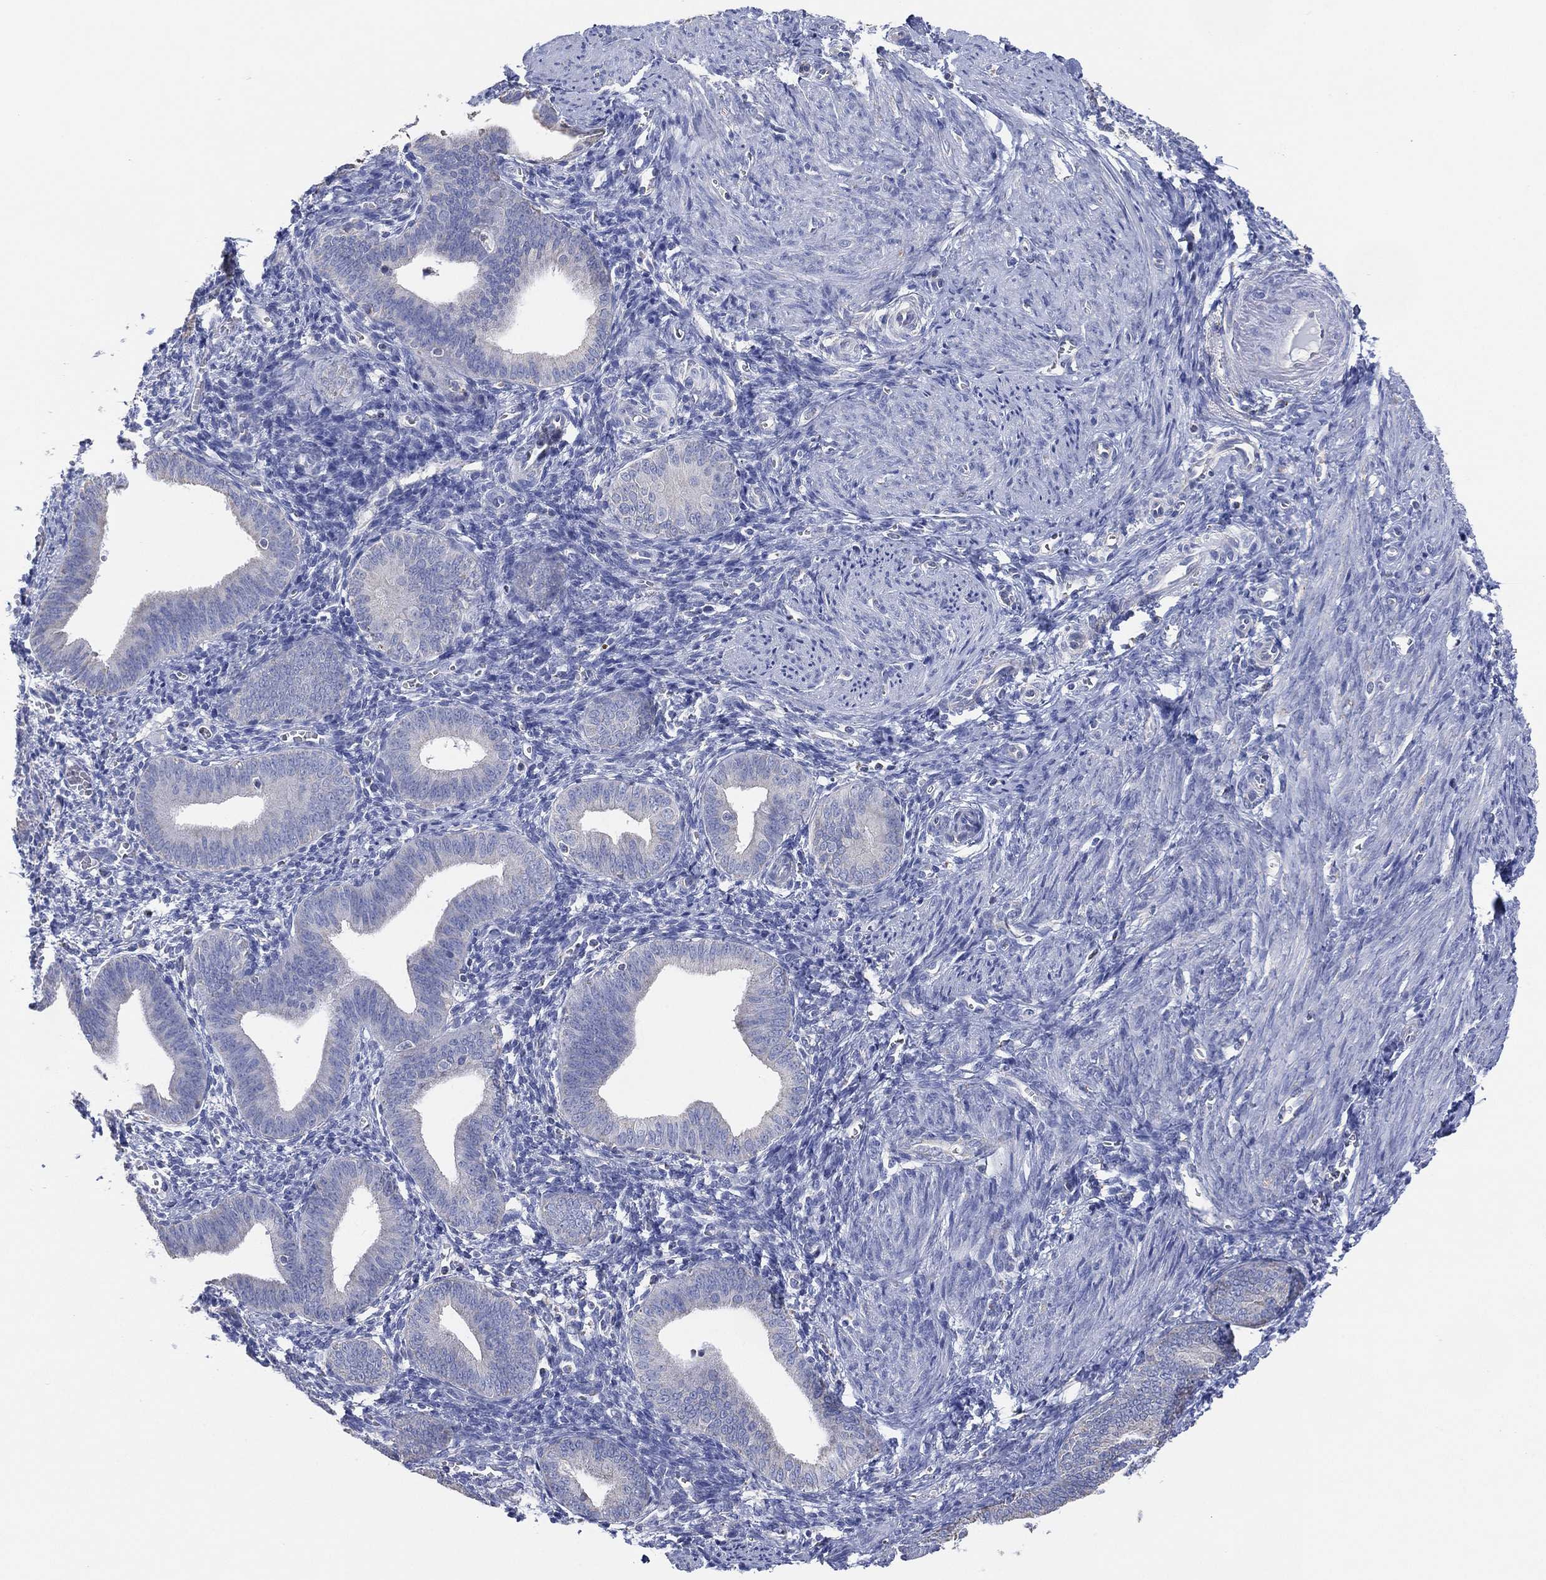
{"staining": {"intensity": "negative", "quantity": "none", "location": "none"}, "tissue": "endometrium", "cell_type": "Cells in endometrial stroma", "image_type": "normal", "snomed": [{"axis": "morphology", "description": "Normal tissue, NOS"}, {"axis": "topography", "description": "Endometrium"}], "caption": "This is a histopathology image of IHC staining of benign endometrium, which shows no positivity in cells in endometrial stroma.", "gene": "CFTR", "patient": {"sex": "female", "age": 42}}